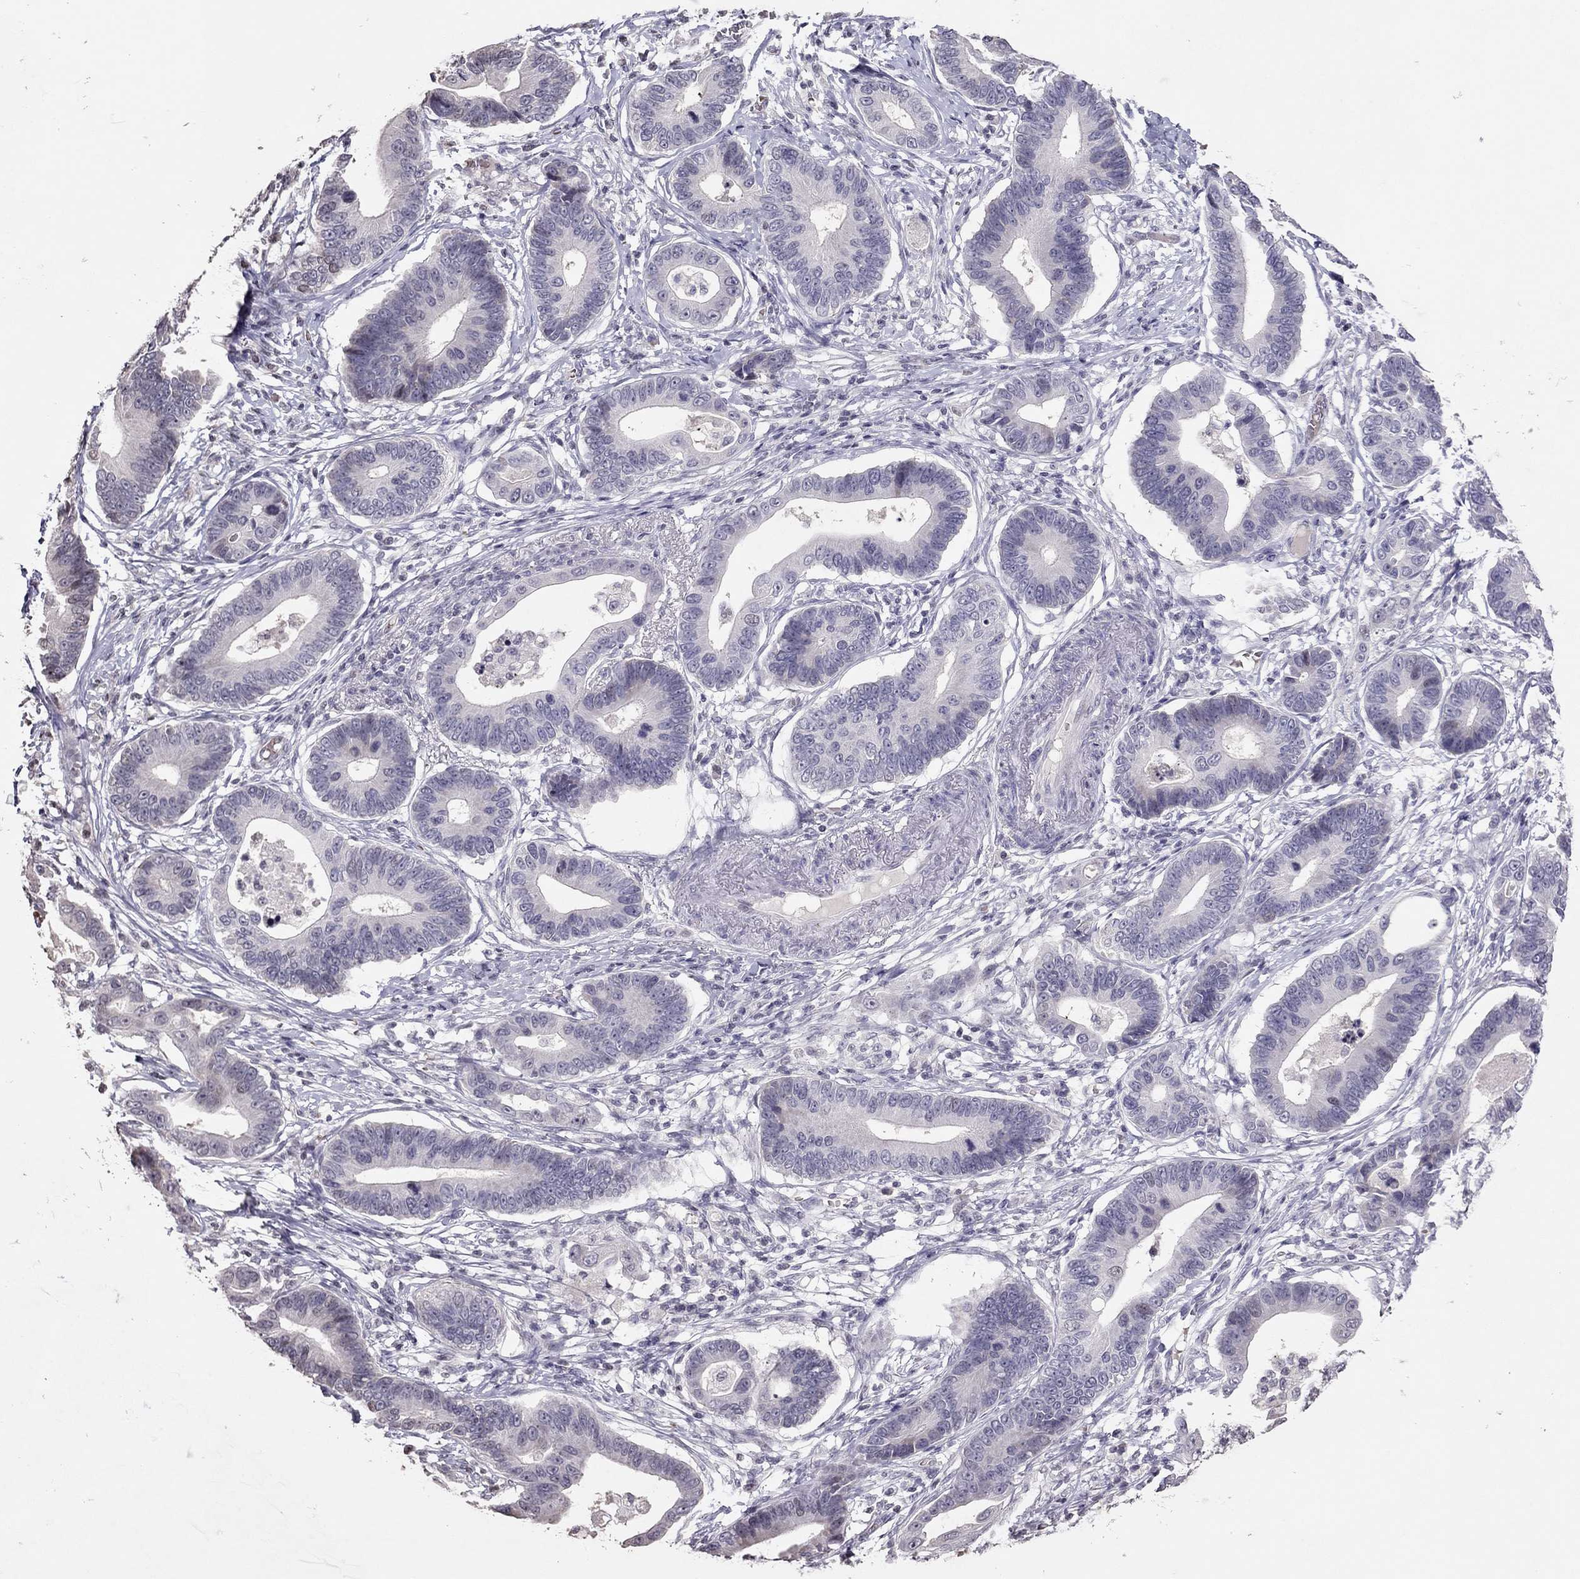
{"staining": {"intensity": "negative", "quantity": "none", "location": "none"}, "tissue": "stomach cancer", "cell_type": "Tumor cells", "image_type": "cancer", "snomed": [{"axis": "morphology", "description": "Adenocarcinoma, NOS"}, {"axis": "topography", "description": "Stomach"}], "caption": "Immunohistochemistry (IHC) histopathology image of neoplastic tissue: stomach adenocarcinoma stained with DAB (3,3'-diaminobenzidine) reveals no significant protein expression in tumor cells. (DAB immunohistochemistry, high magnification).", "gene": "TSHB", "patient": {"sex": "male", "age": 84}}